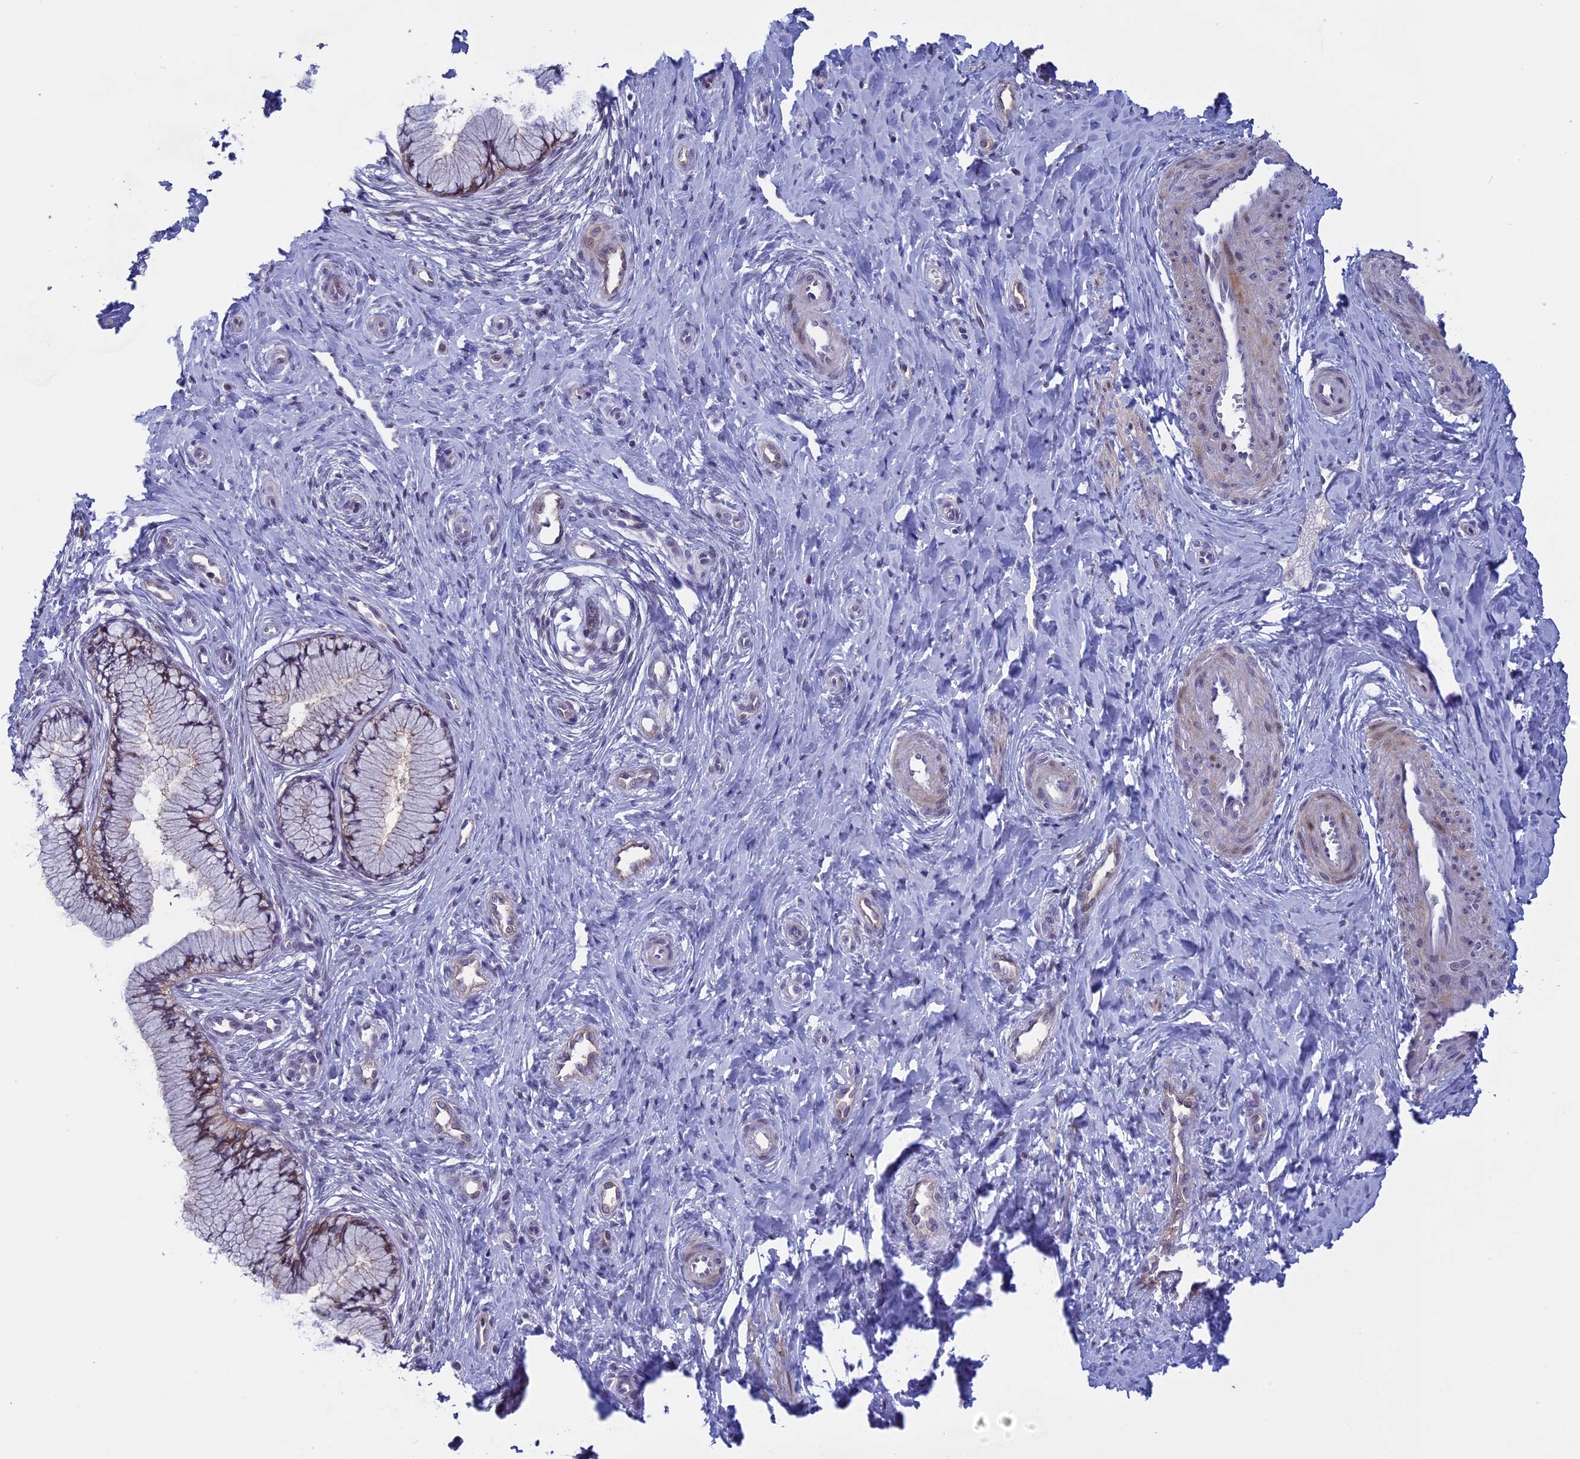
{"staining": {"intensity": "moderate", "quantity": "25%-75%", "location": "cytoplasmic/membranous"}, "tissue": "cervix", "cell_type": "Glandular cells", "image_type": "normal", "snomed": [{"axis": "morphology", "description": "Normal tissue, NOS"}, {"axis": "topography", "description": "Cervix"}], "caption": "Glandular cells show medium levels of moderate cytoplasmic/membranous staining in about 25%-75% of cells in normal cervix.", "gene": "CORO2A", "patient": {"sex": "female", "age": 36}}